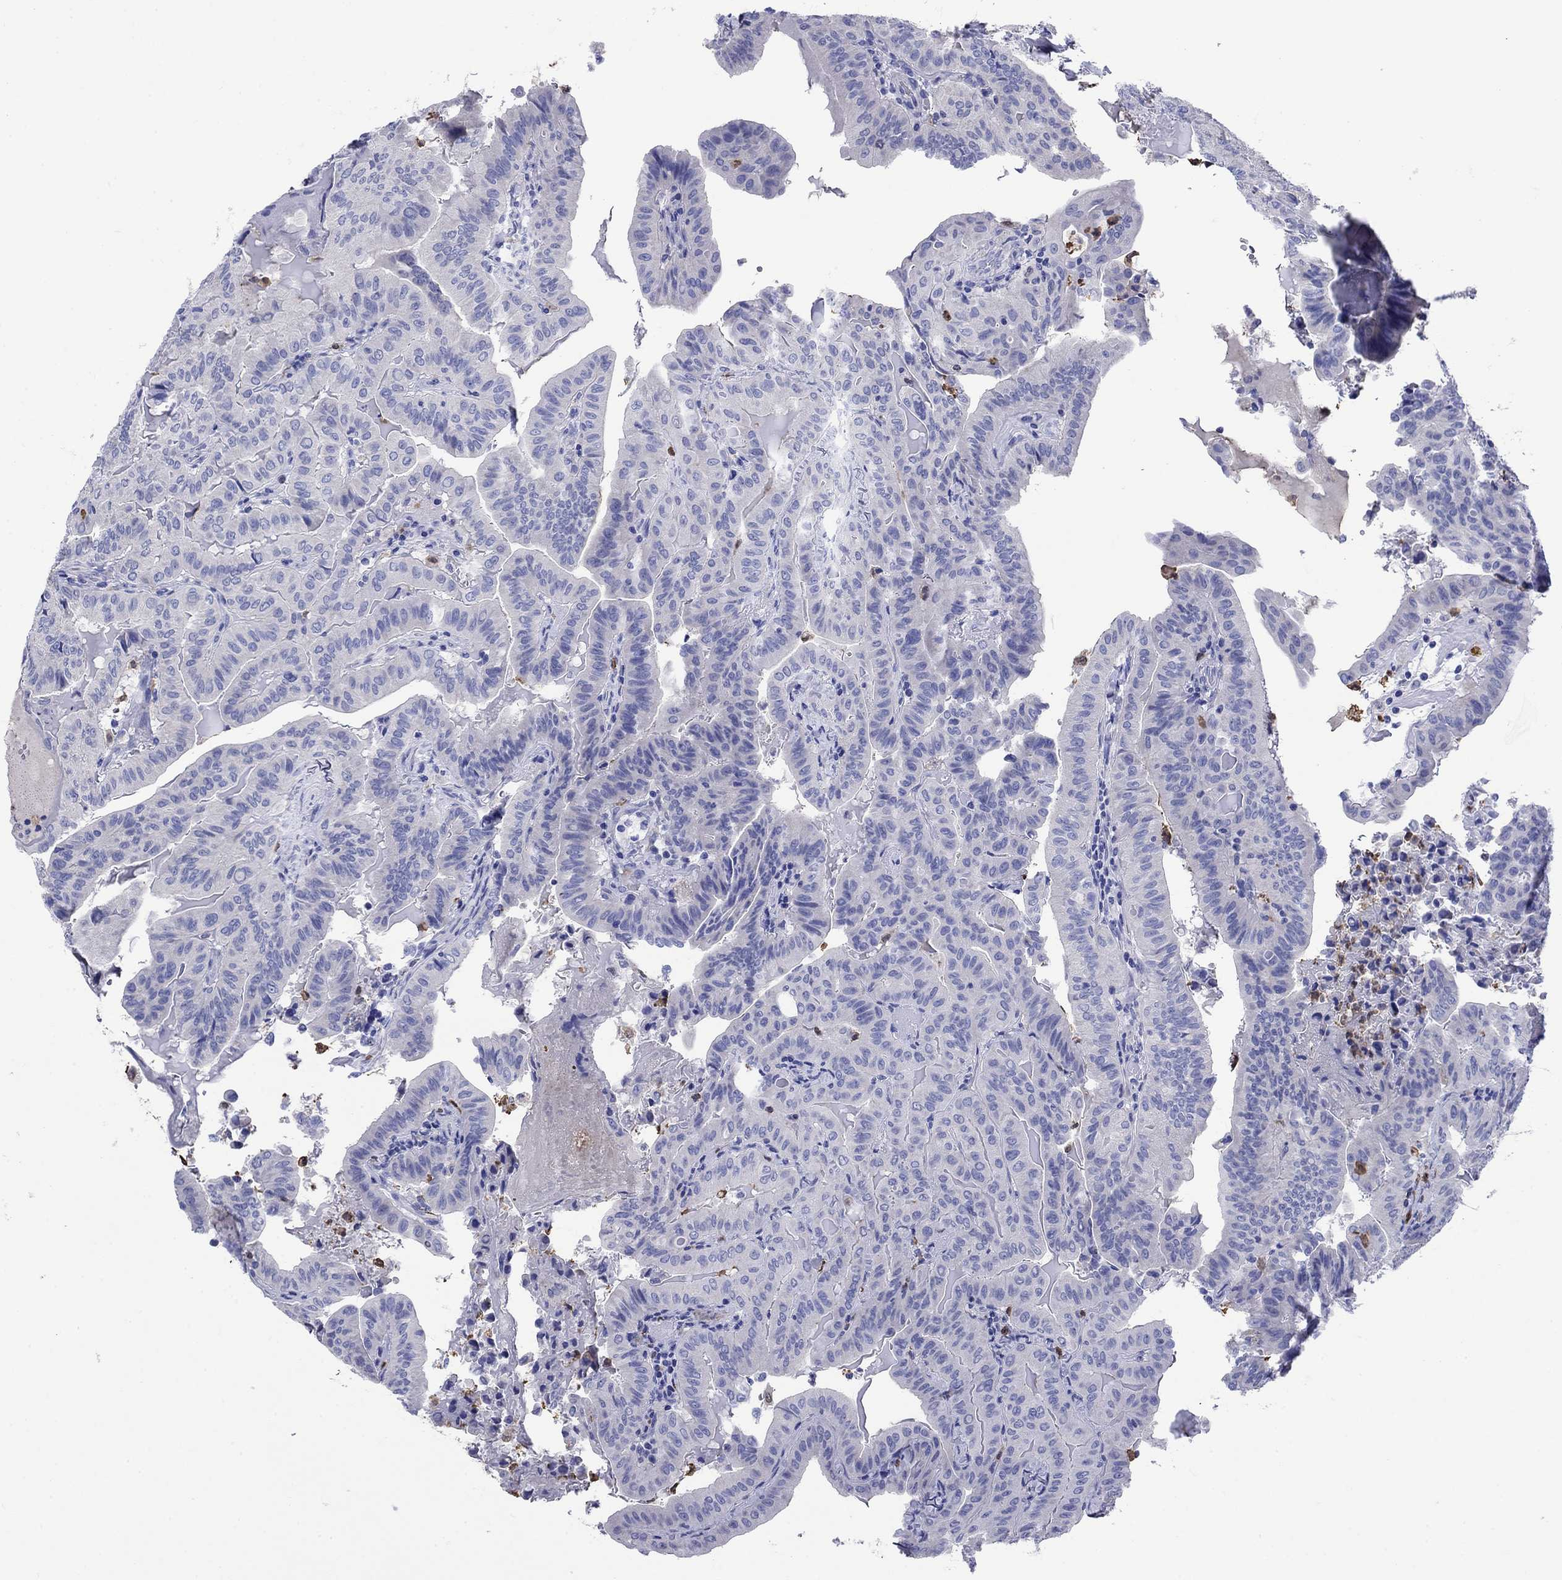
{"staining": {"intensity": "negative", "quantity": "none", "location": "none"}, "tissue": "thyroid cancer", "cell_type": "Tumor cells", "image_type": "cancer", "snomed": [{"axis": "morphology", "description": "Papillary adenocarcinoma, NOS"}, {"axis": "topography", "description": "Thyroid gland"}], "caption": "This is a photomicrograph of immunohistochemistry (IHC) staining of thyroid cancer, which shows no expression in tumor cells.", "gene": "TFR2", "patient": {"sex": "female", "age": 68}}